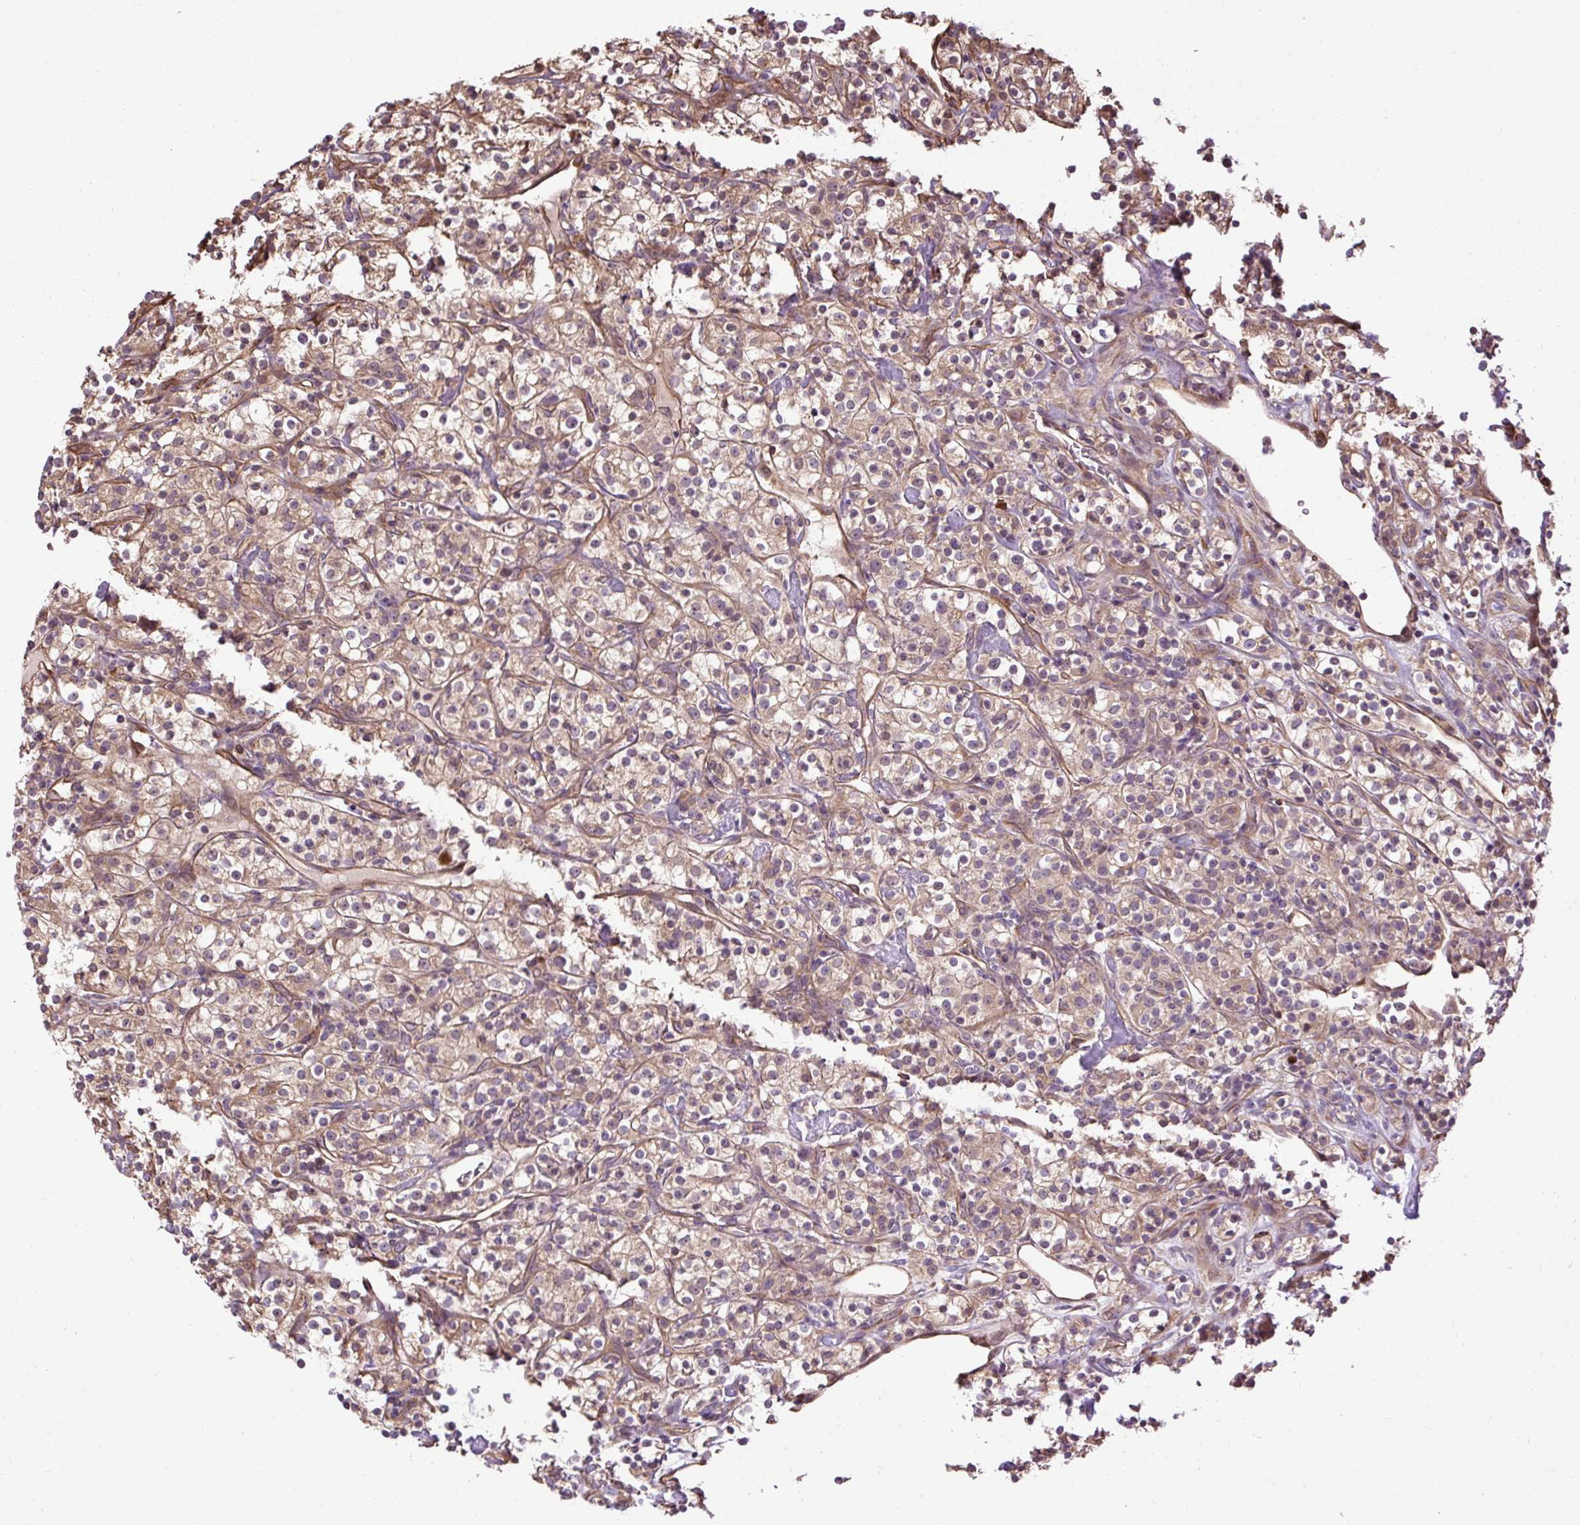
{"staining": {"intensity": "weak", "quantity": ">75%", "location": "cytoplasmic/membranous"}, "tissue": "renal cancer", "cell_type": "Tumor cells", "image_type": "cancer", "snomed": [{"axis": "morphology", "description": "Adenocarcinoma, NOS"}, {"axis": "topography", "description": "Kidney"}], "caption": "Protein staining of renal adenocarcinoma tissue reveals weak cytoplasmic/membranous expression in about >75% of tumor cells.", "gene": "FLRT1", "patient": {"sex": "male", "age": 77}}